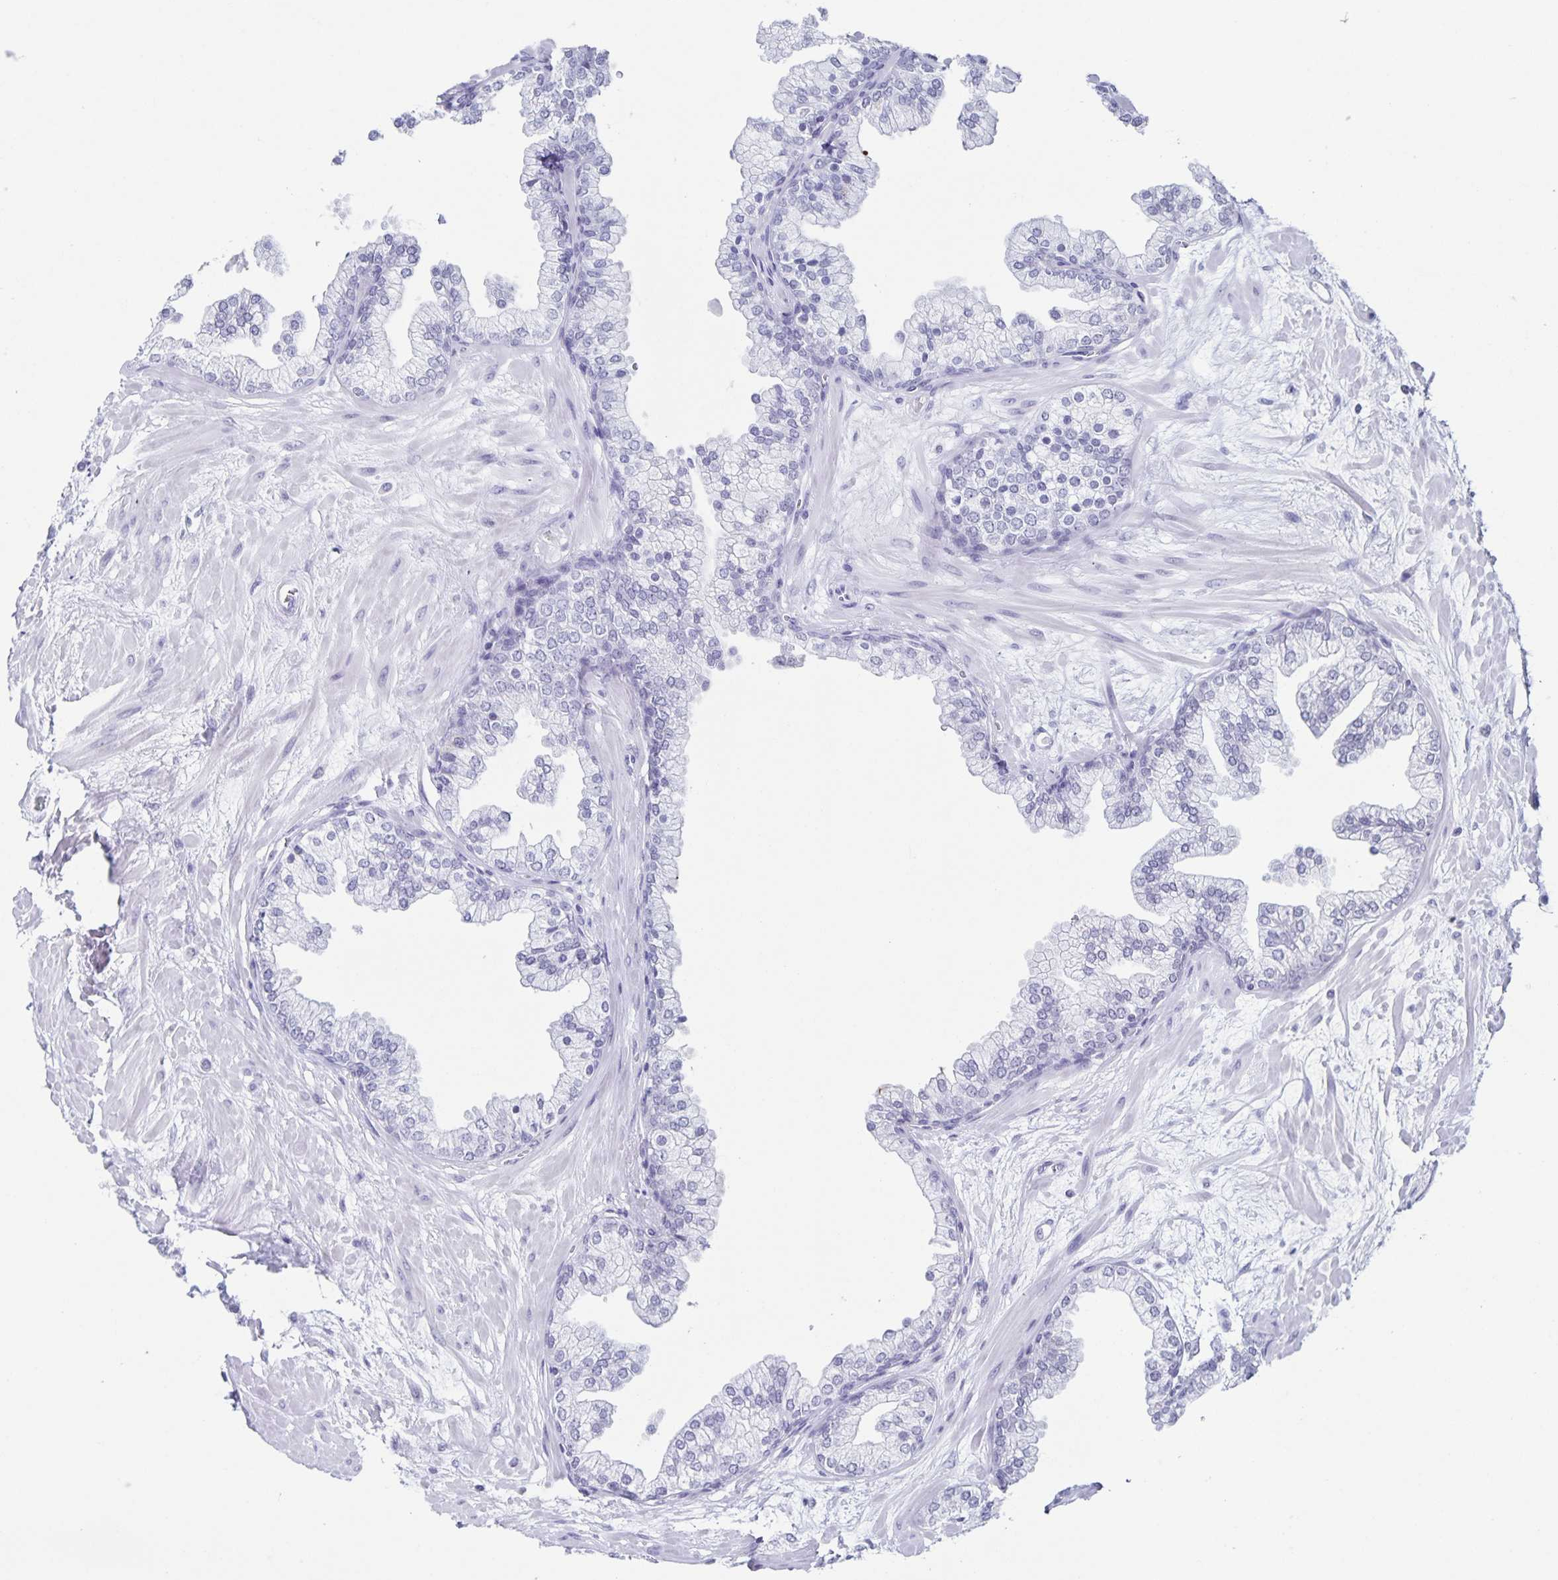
{"staining": {"intensity": "negative", "quantity": "none", "location": "none"}, "tissue": "prostate", "cell_type": "Glandular cells", "image_type": "normal", "snomed": [{"axis": "morphology", "description": "Normal tissue, NOS"}, {"axis": "topography", "description": "Prostate"}, {"axis": "topography", "description": "Peripheral nerve tissue"}], "caption": "A photomicrograph of prostate stained for a protein displays no brown staining in glandular cells. Brightfield microscopy of immunohistochemistry stained with DAB (3,3'-diaminobenzidine) (brown) and hematoxylin (blue), captured at high magnification.", "gene": "LCE6A", "patient": {"sex": "male", "age": 61}}